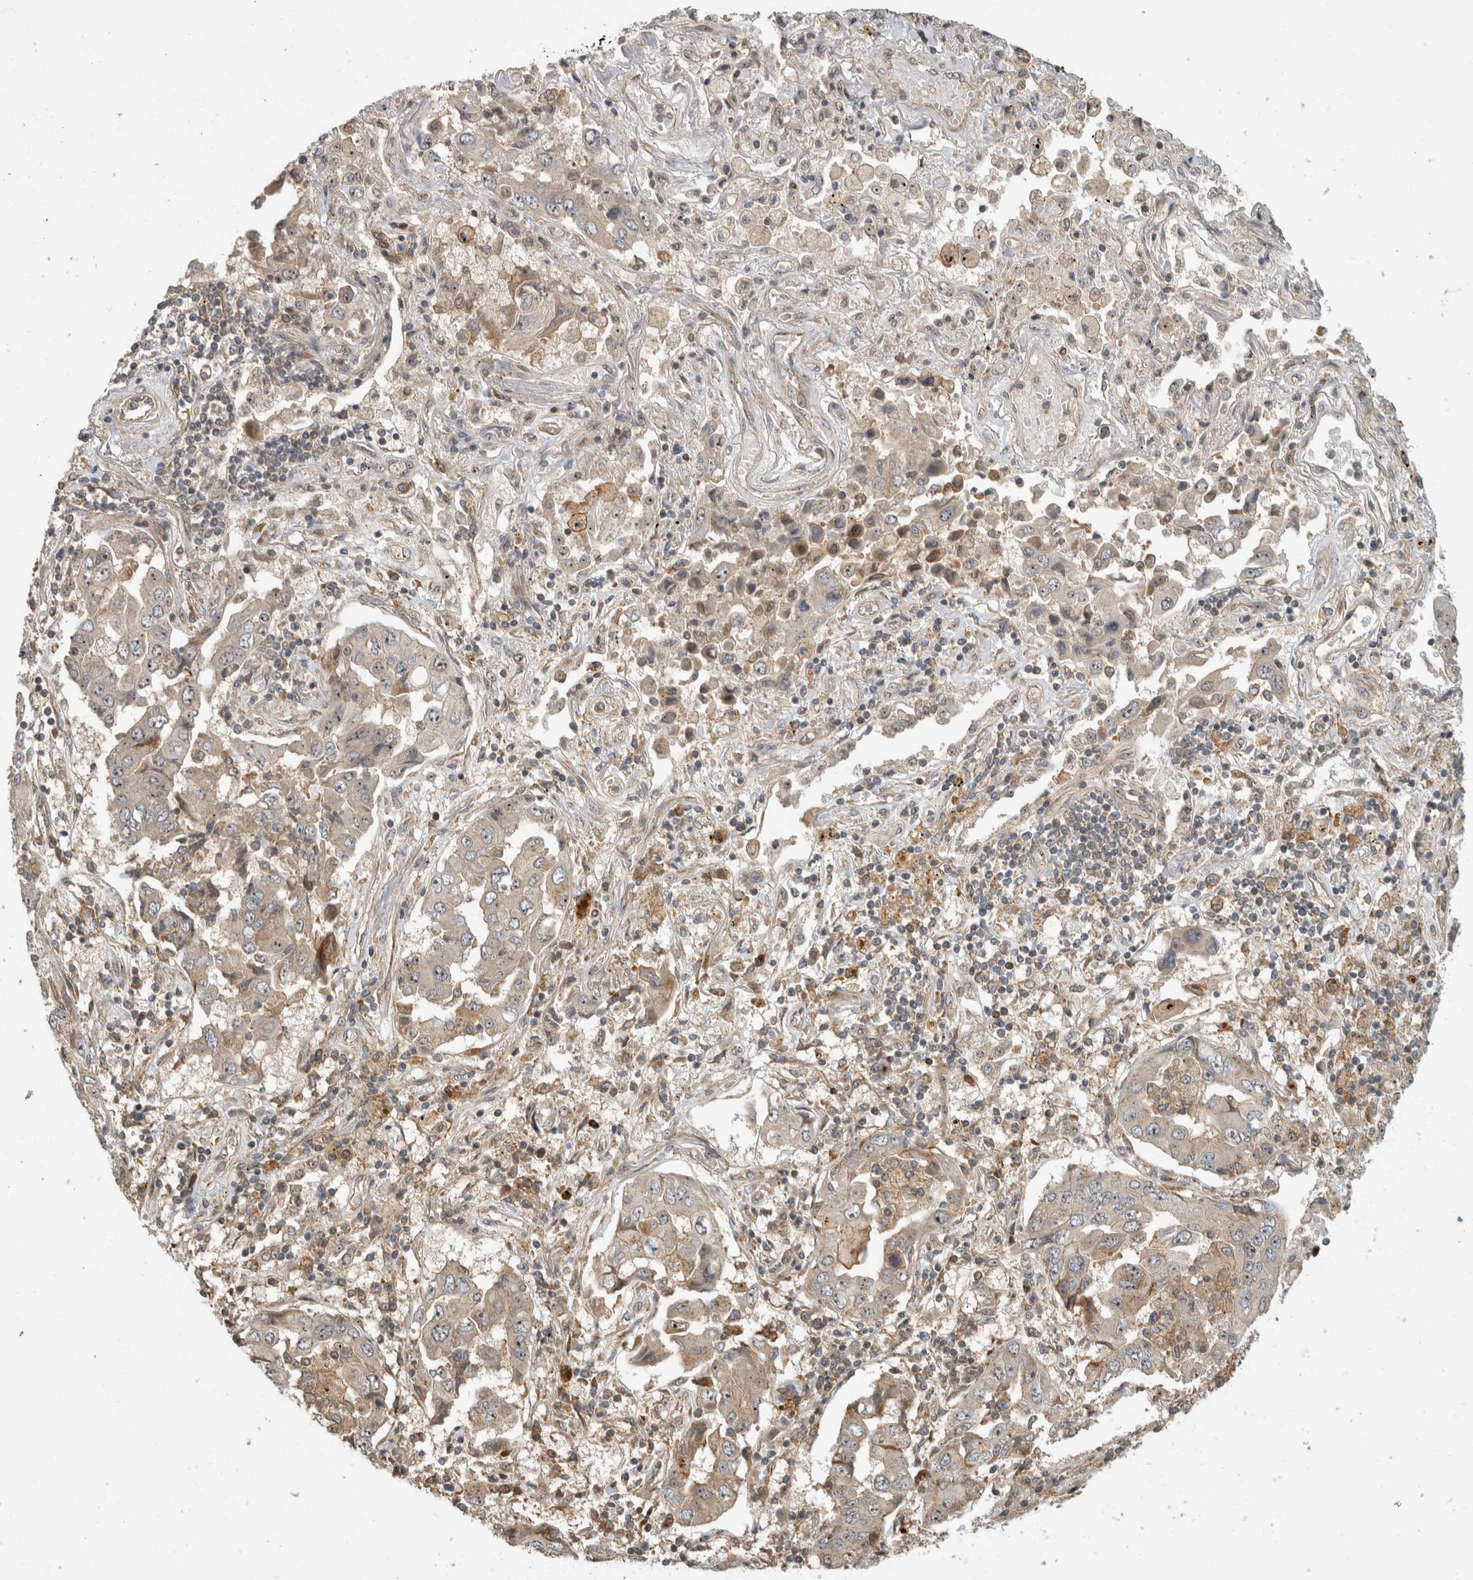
{"staining": {"intensity": "weak", "quantity": ">75%", "location": "cytoplasmic/membranous"}, "tissue": "lung cancer", "cell_type": "Tumor cells", "image_type": "cancer", "snomed": [{"axis": "morphology", "description": "Adenocarcinoma, NOS"}, {"axis": "topography", "description": "Lung"}], "caption": "A brown stain highlights weak cytoplasmic/membranous positivity of a protein in human lung cancer tumor cells. (Stains: DAB in brown, nuclei in blue, Microscopy: brightfield microscopy at high magnification).", "gene": "WASF2", "patient": {"sex": "female", "age": 65}}